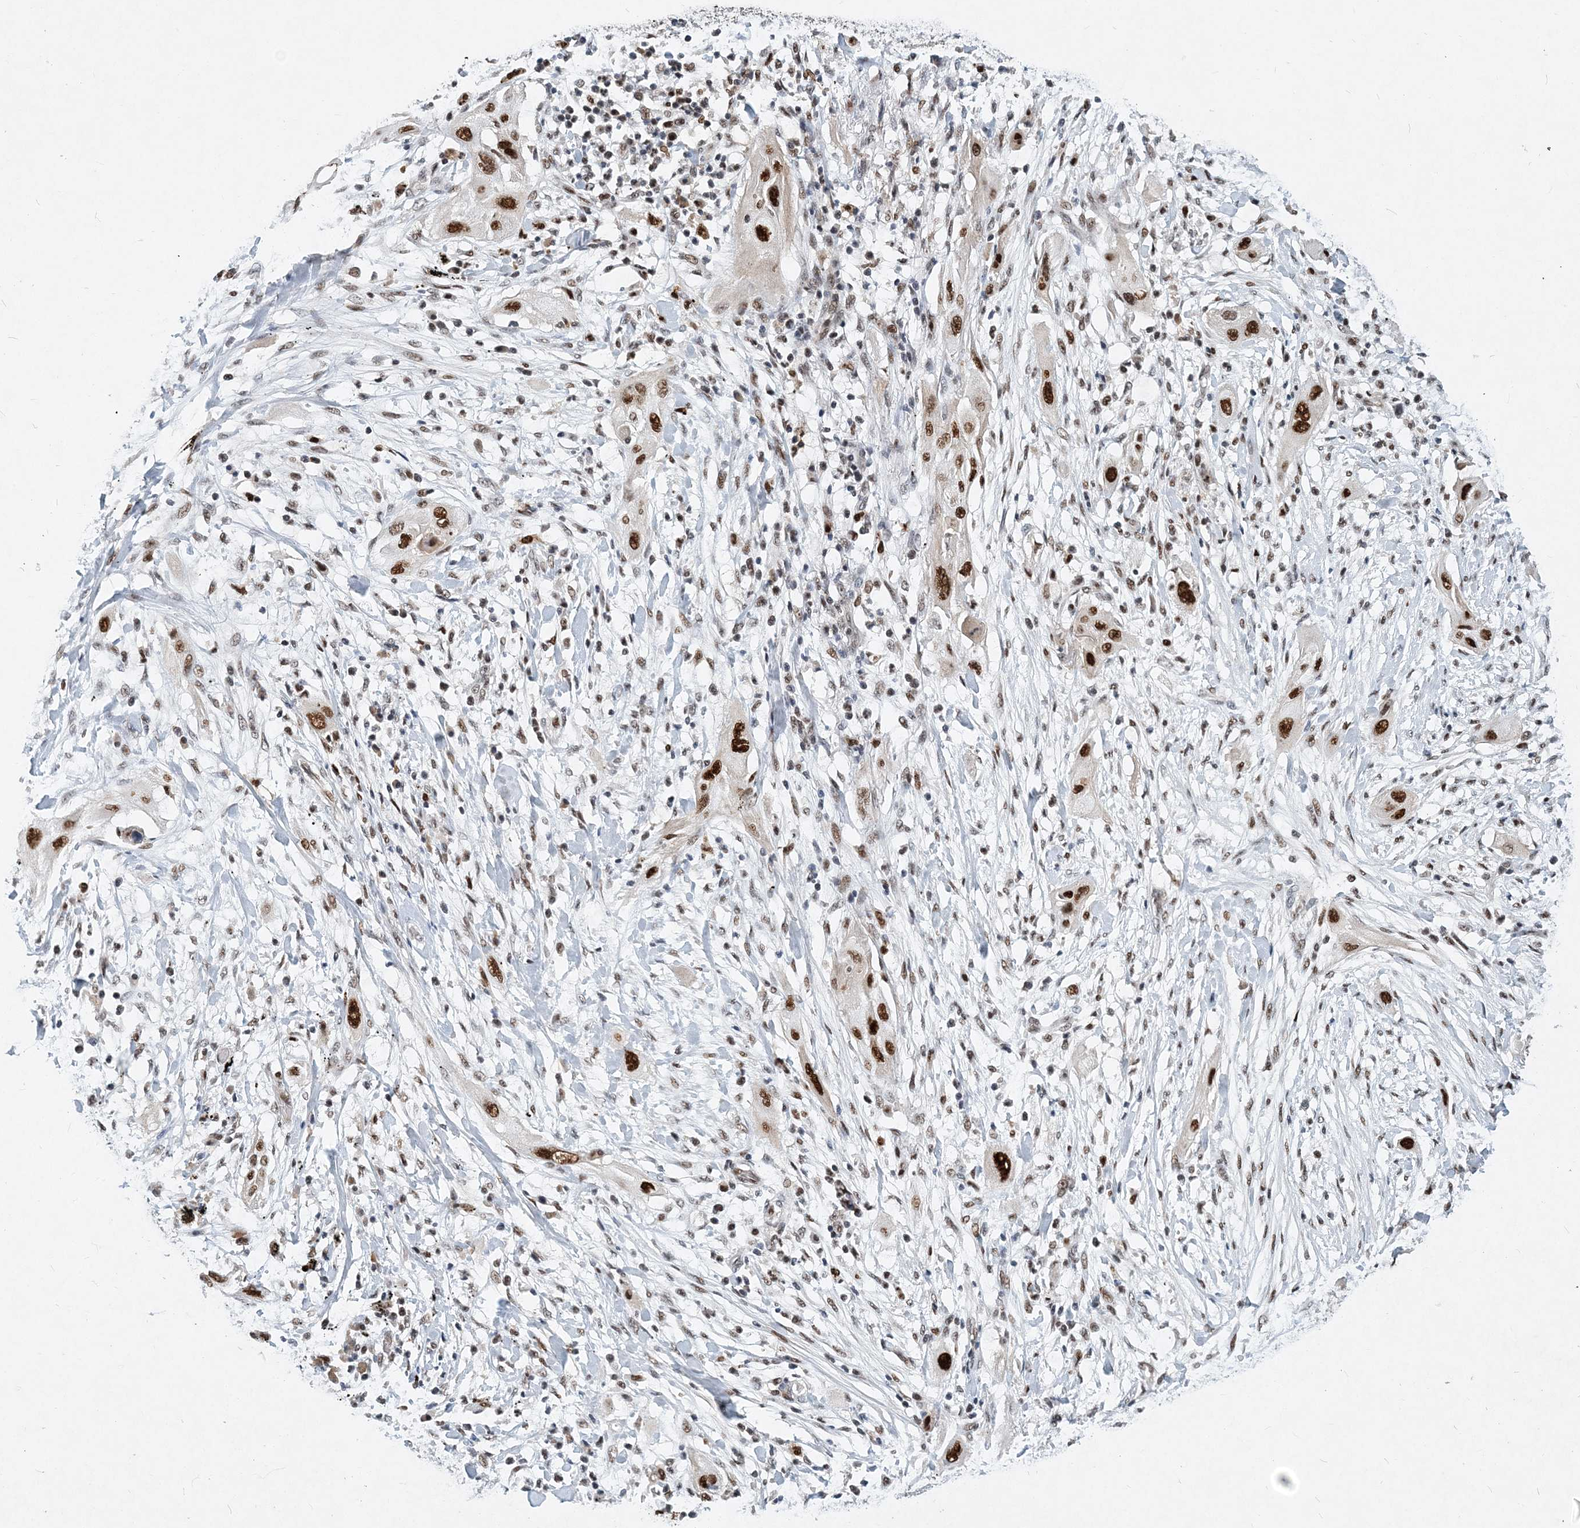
{"staining": {"intensity": "strong", "quantity": ">75%", "location": "nuclear"}, "tissue": "lung cancer", "cell_type": "Tumor cells", "image_type": "cancer", "snomed": [{"axis": "morphology", "description": "Squamous cell carcinoma, NOS"}, {"axis": "topography", "description": "Lung"}], "caption": "Immunohistochemical staining of lung cancer shows strong nuclear protein positivity in about >75% of tumor cells.", "gene": "KPNA4", "patient": {"sex": "female", "age": 47}}